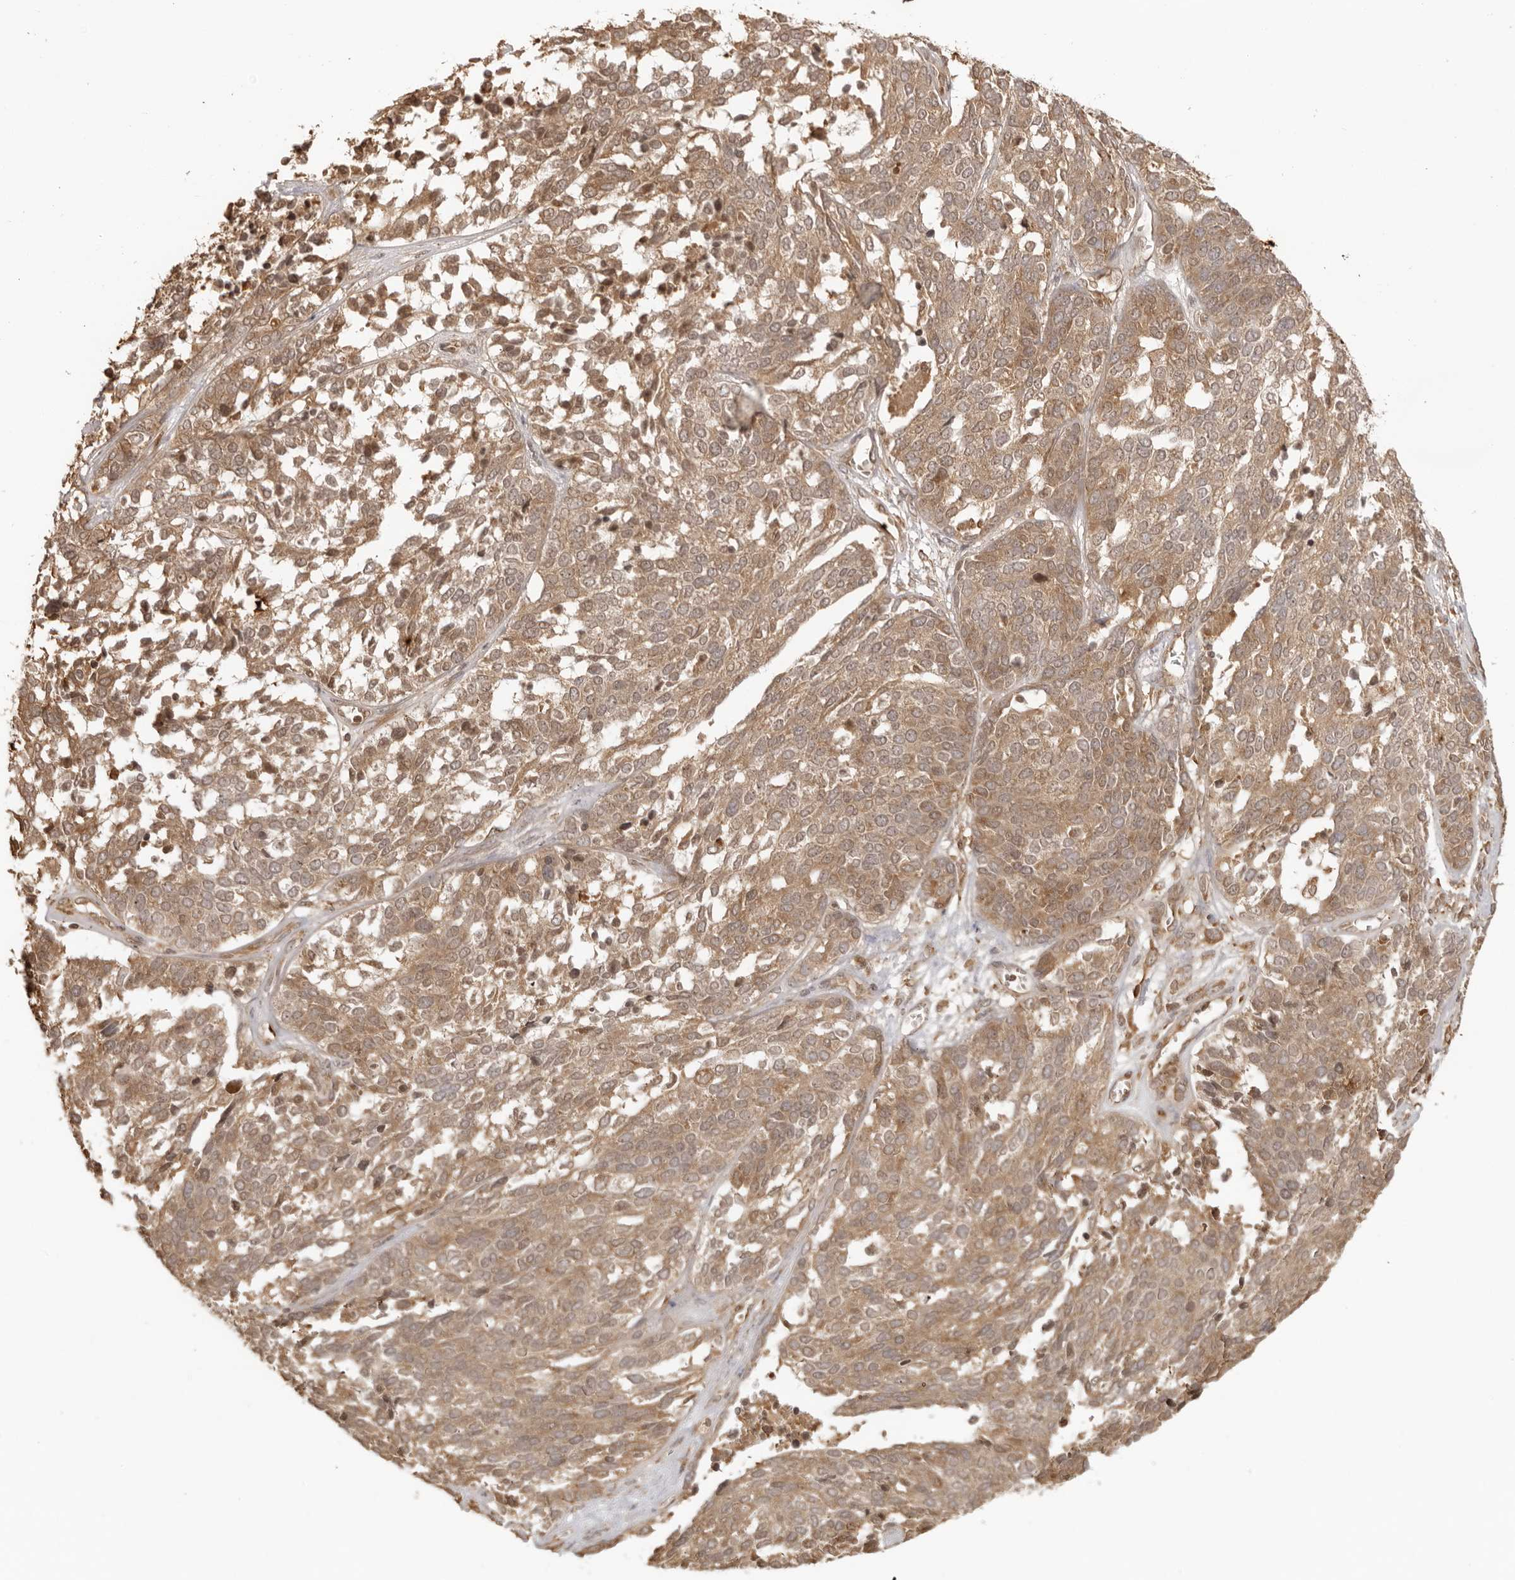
{"staining": {"intensity": "moderate", "quantity": ">75%", "location": "cytoplasmic/membranous"}, "tissue": "ovarian cancer", "cell_type": "Tumor cells", "image_type": "cancer", "snomed": [{"axis": "morphology", "description": "Cystadenocarcinoma, serous, NOS"}, {"axis": "topography", "description": "Ovary"}], "caption": "The histopathology image displays a brown stain indicating the presence of a protein in the cytoplasmic/membranous of tumor cells in ovarian cancer.", "gene": "IKBKE", "patient": {"sex": "female", "age": 44}}